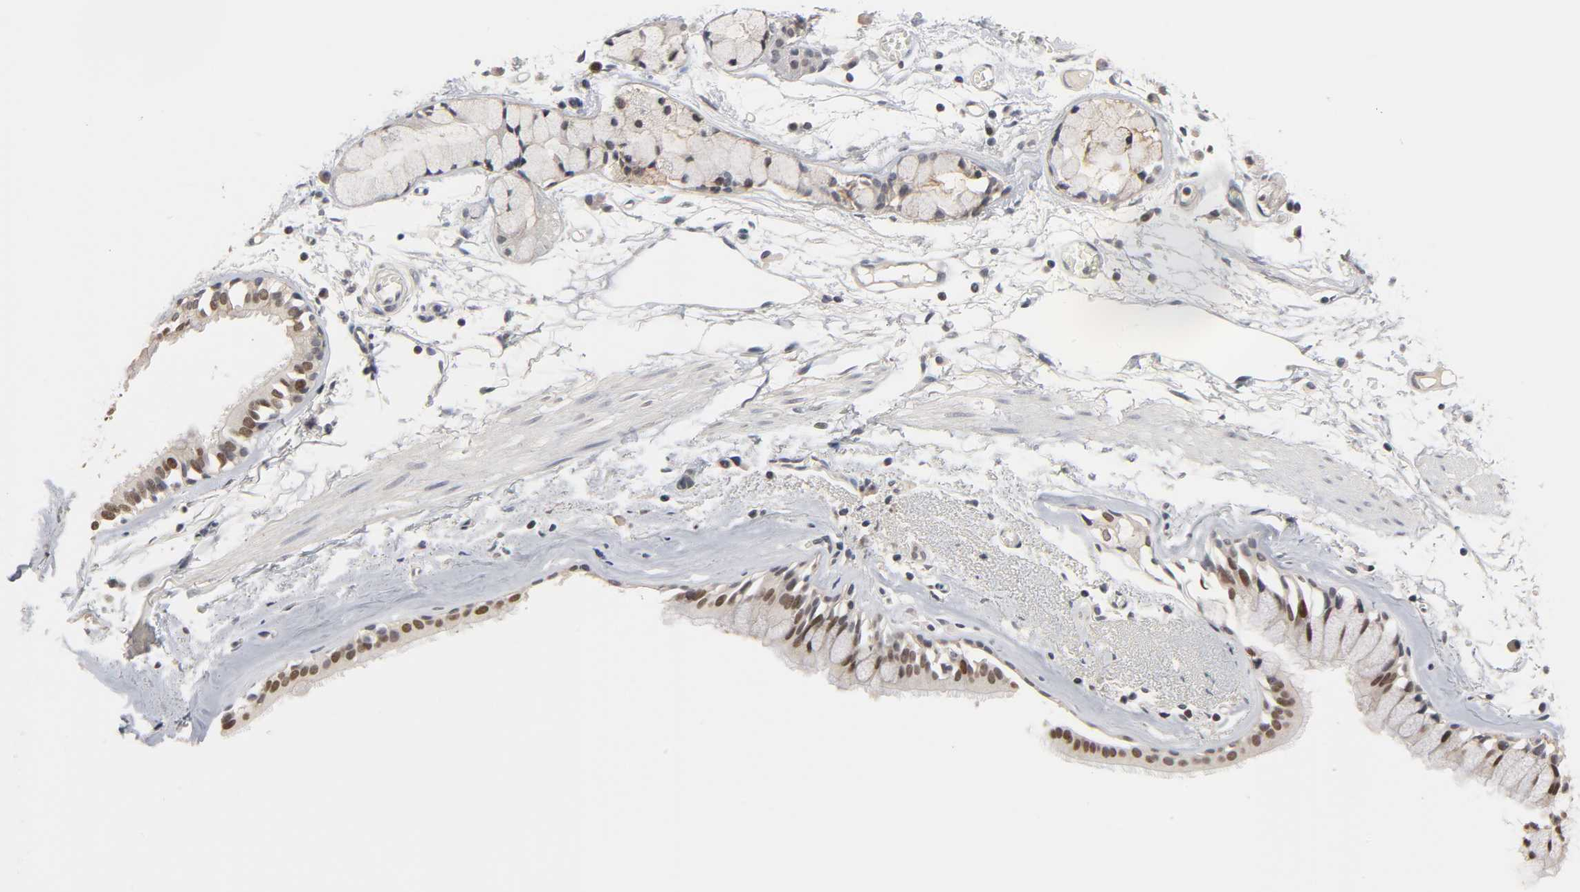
{"staining": {"intensity": "moderate", "quantity": "25%-75%", "location": "nuclear"}, "tissue": "bronchus", "cell_type": "Respiratory epithelial cells", "image_type": "normal", "snomed": [{"axis": "morphology", "description": "Normal tissue, NOS"}, {"axis": "topography", "description": "Bronchus"}, {"axis": "topography", "description": "Lung"}], "caption": "Immunohistochemical staining of normal human bronchus shows 25%-75% levels of moderate nuclear protein positivity in about 25%-75% of respiratory epithelial cells. (Brightfield microscopy of DAB IHC at high magnification).", "gene": "HTR1E", "patient": {"sex": "female", "age": 56}}